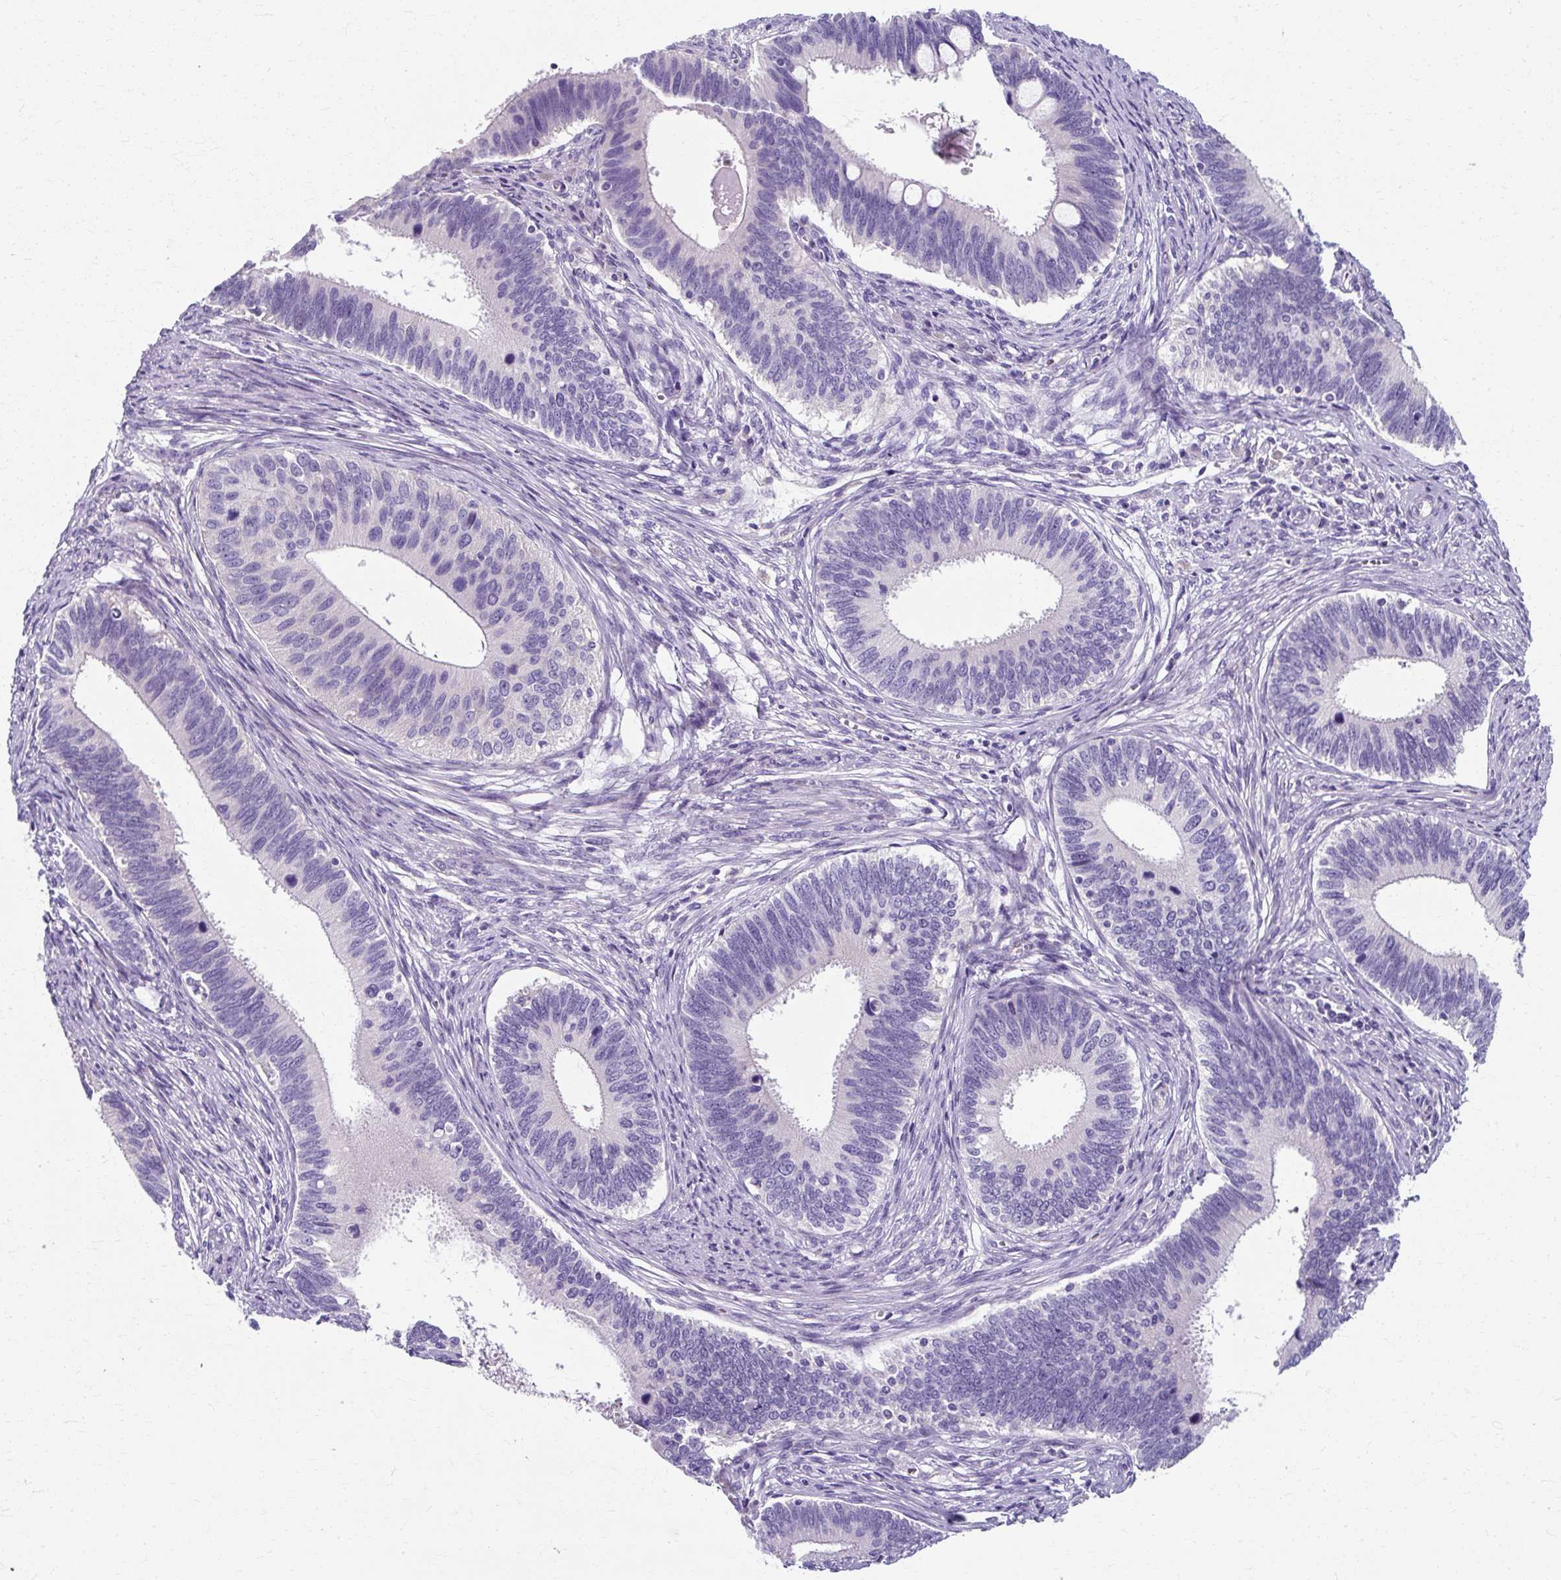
{"staining": {"intensity": "negative", "quantity": "none", "location": "none"}, "tissue": "cervical cancer", "cell_type": "Tumor cells", "image_type": "cancer", "snomed": [{"axis": "morphology", "description": "Adenocarcinoma, NOS"}, {"axis": "topography", "description": "Cervix"}], "caption": "IHC micrograph of neoplastic tissue: human cervical cancer stained with DAB (3,3'-diaminobenzidine) demonstrates no significant protein staining in tumor cells.", "gene": "ZNF555", "patient": {"sex": "female", "age": 42}}